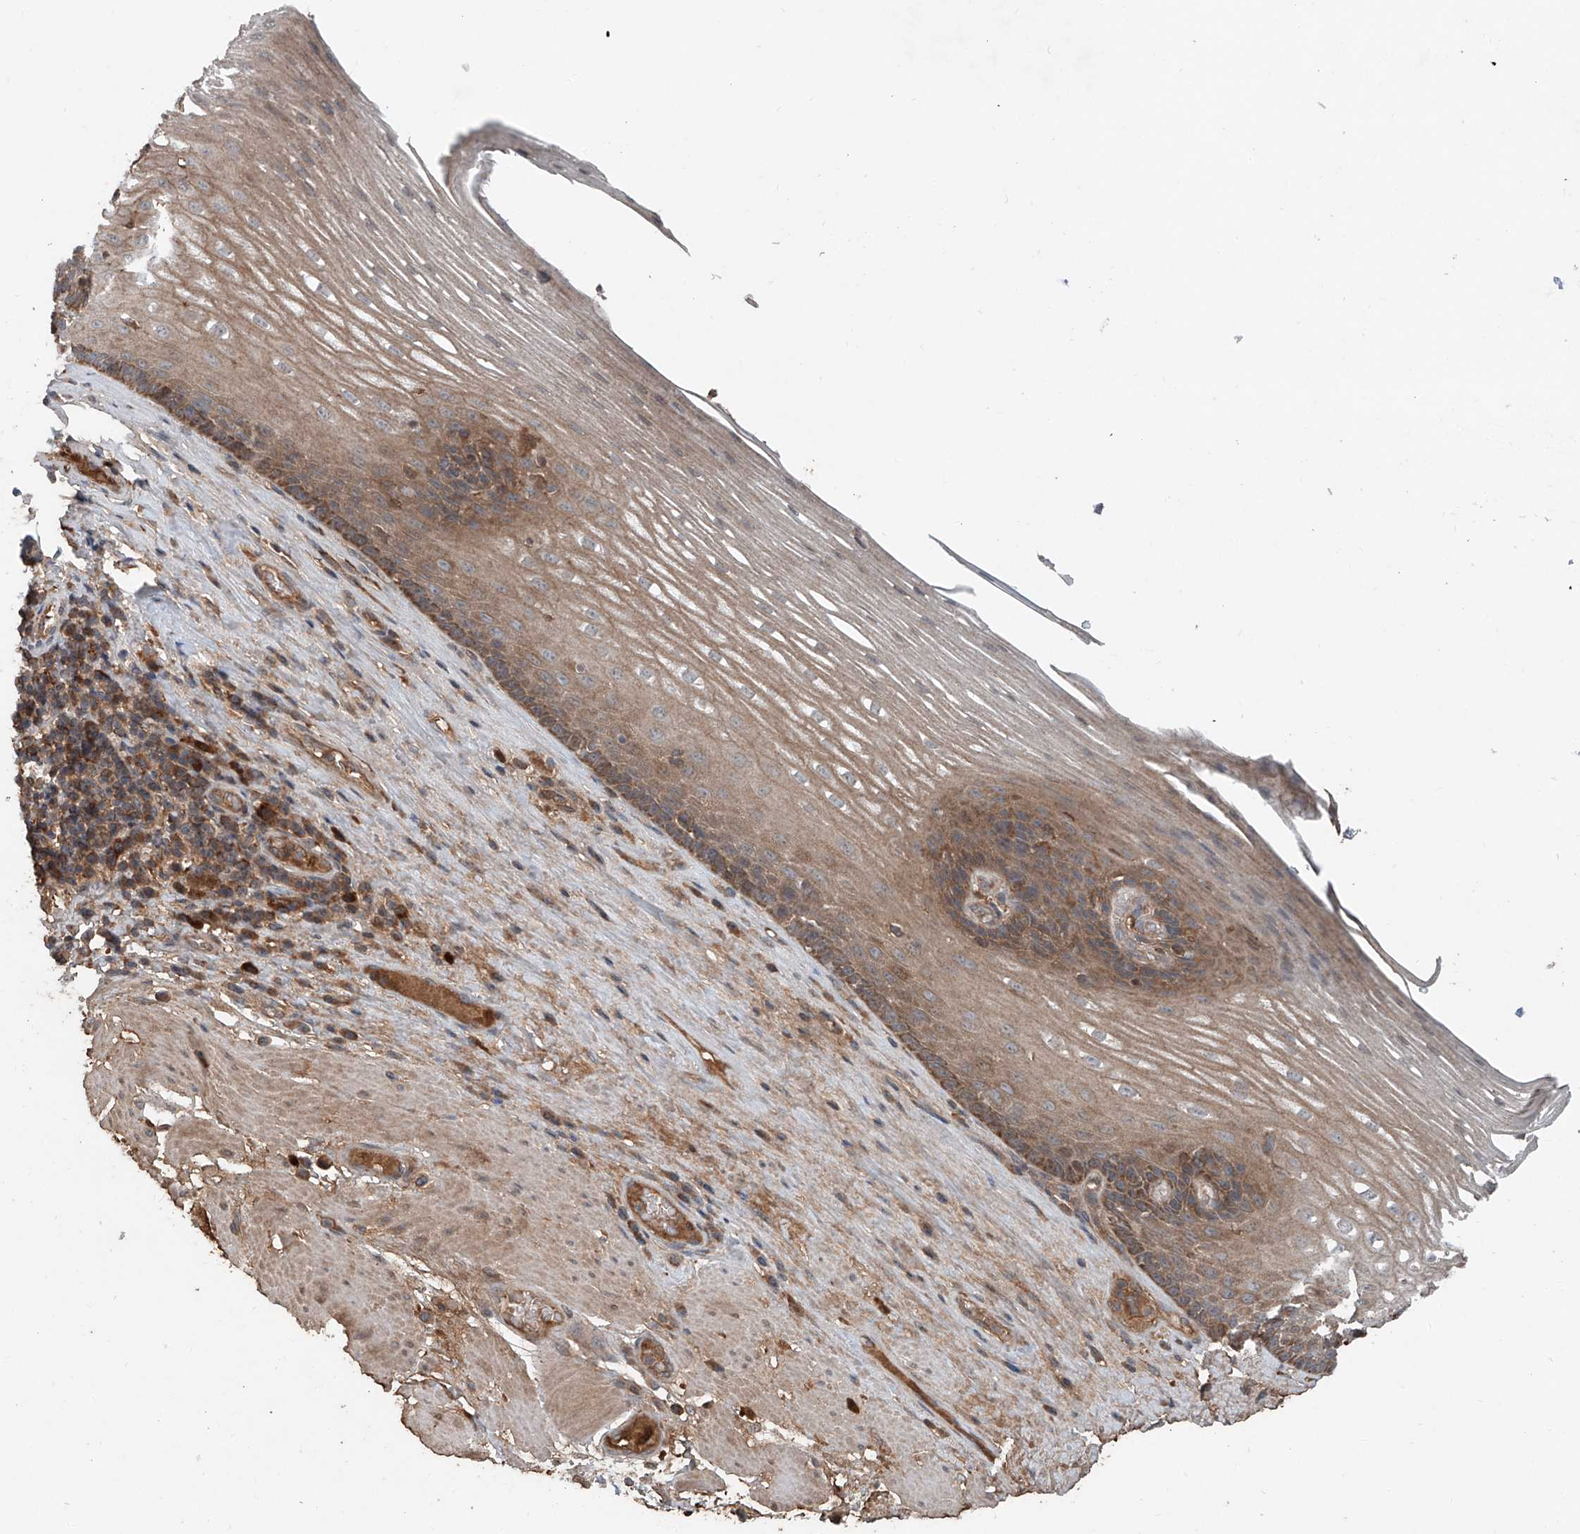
{"staining": {"intensity": "moderate", "quantity": ">75%", "location": "cytoplasmic/membranous"}, "tissue": "esophagus", "cell_type": "Squamous epithelial cells", "image_type": "normal", "snomed": [{"axis": "morphology", "description": "Normal tissue, NOS"}, {"axis": "topography", "description": "Esophagus"}], "caption": "A medium amount of moderate cytoplasmic/membranous expression is seen in approximately >75% of squamous epithelial cells in normal esophagus.", "gene": "ADAM23", "patient": {"sex": "male", "age": 62}}